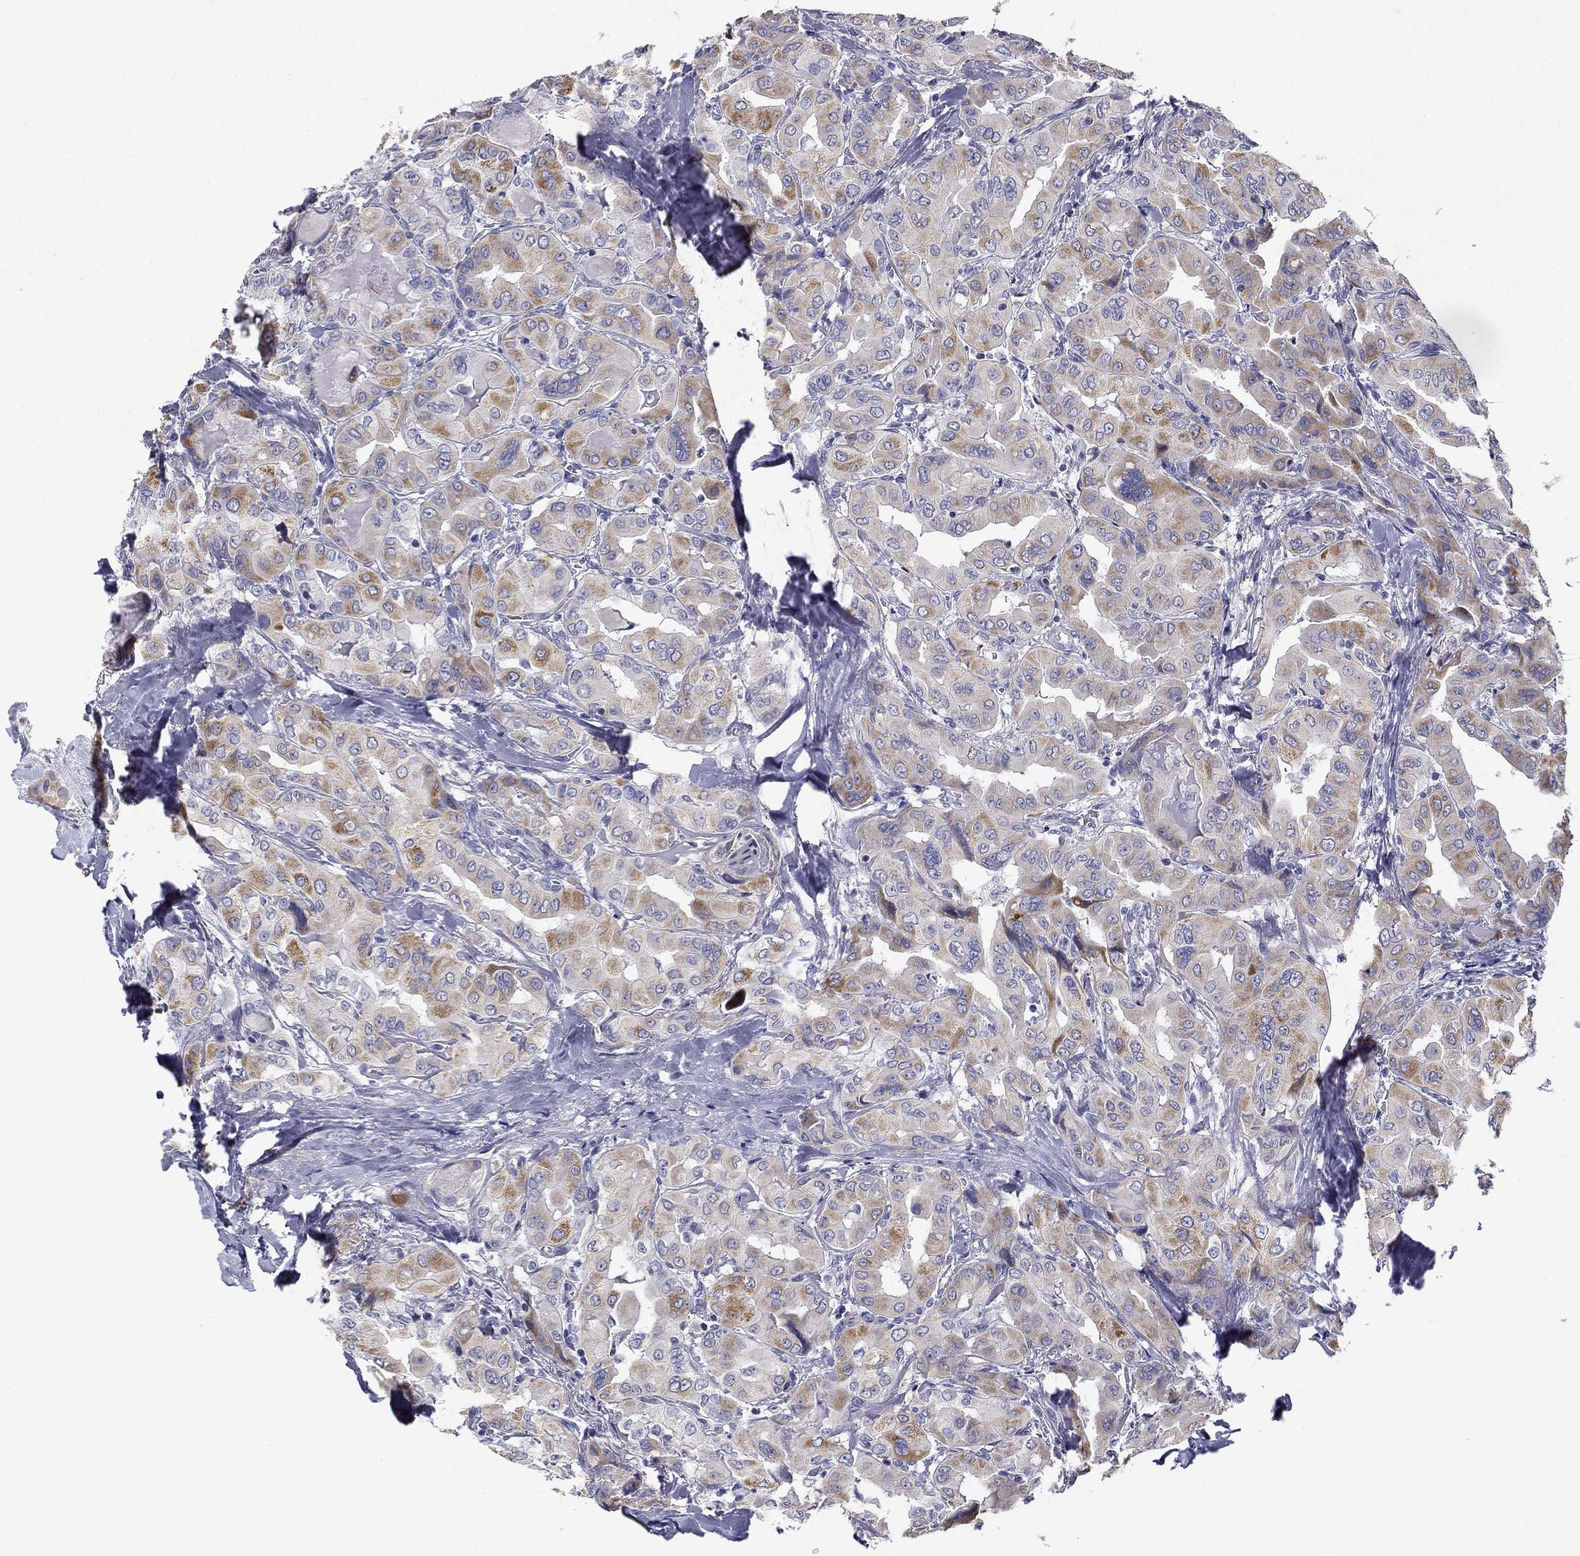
{"staining": {"intensity": "moderate", "quantity": "25%-75%", "location": "cytoplasmic/membranous"}, "tissue": "thyroid cancer", "cell_type": "Tumor cells", "image_type": "cancer", "snomed": [{"axis": "morphology", "description": "Normal tissue, NOS"}, {"axis": "morphology", "description": "Papillary adenocarcinoma, NOS"}, {"axis": "topography", "description": "Thyroid gland"}], "caption": "Tumor cells demonstrate medium levels of moderate cytoplasmic/membranous expression in approximately 25%-75% of cells in human thyroid papillary adenocarcinoma.", "gene": "SPATA7", "patient": {"sex": "female", "age": 66}}